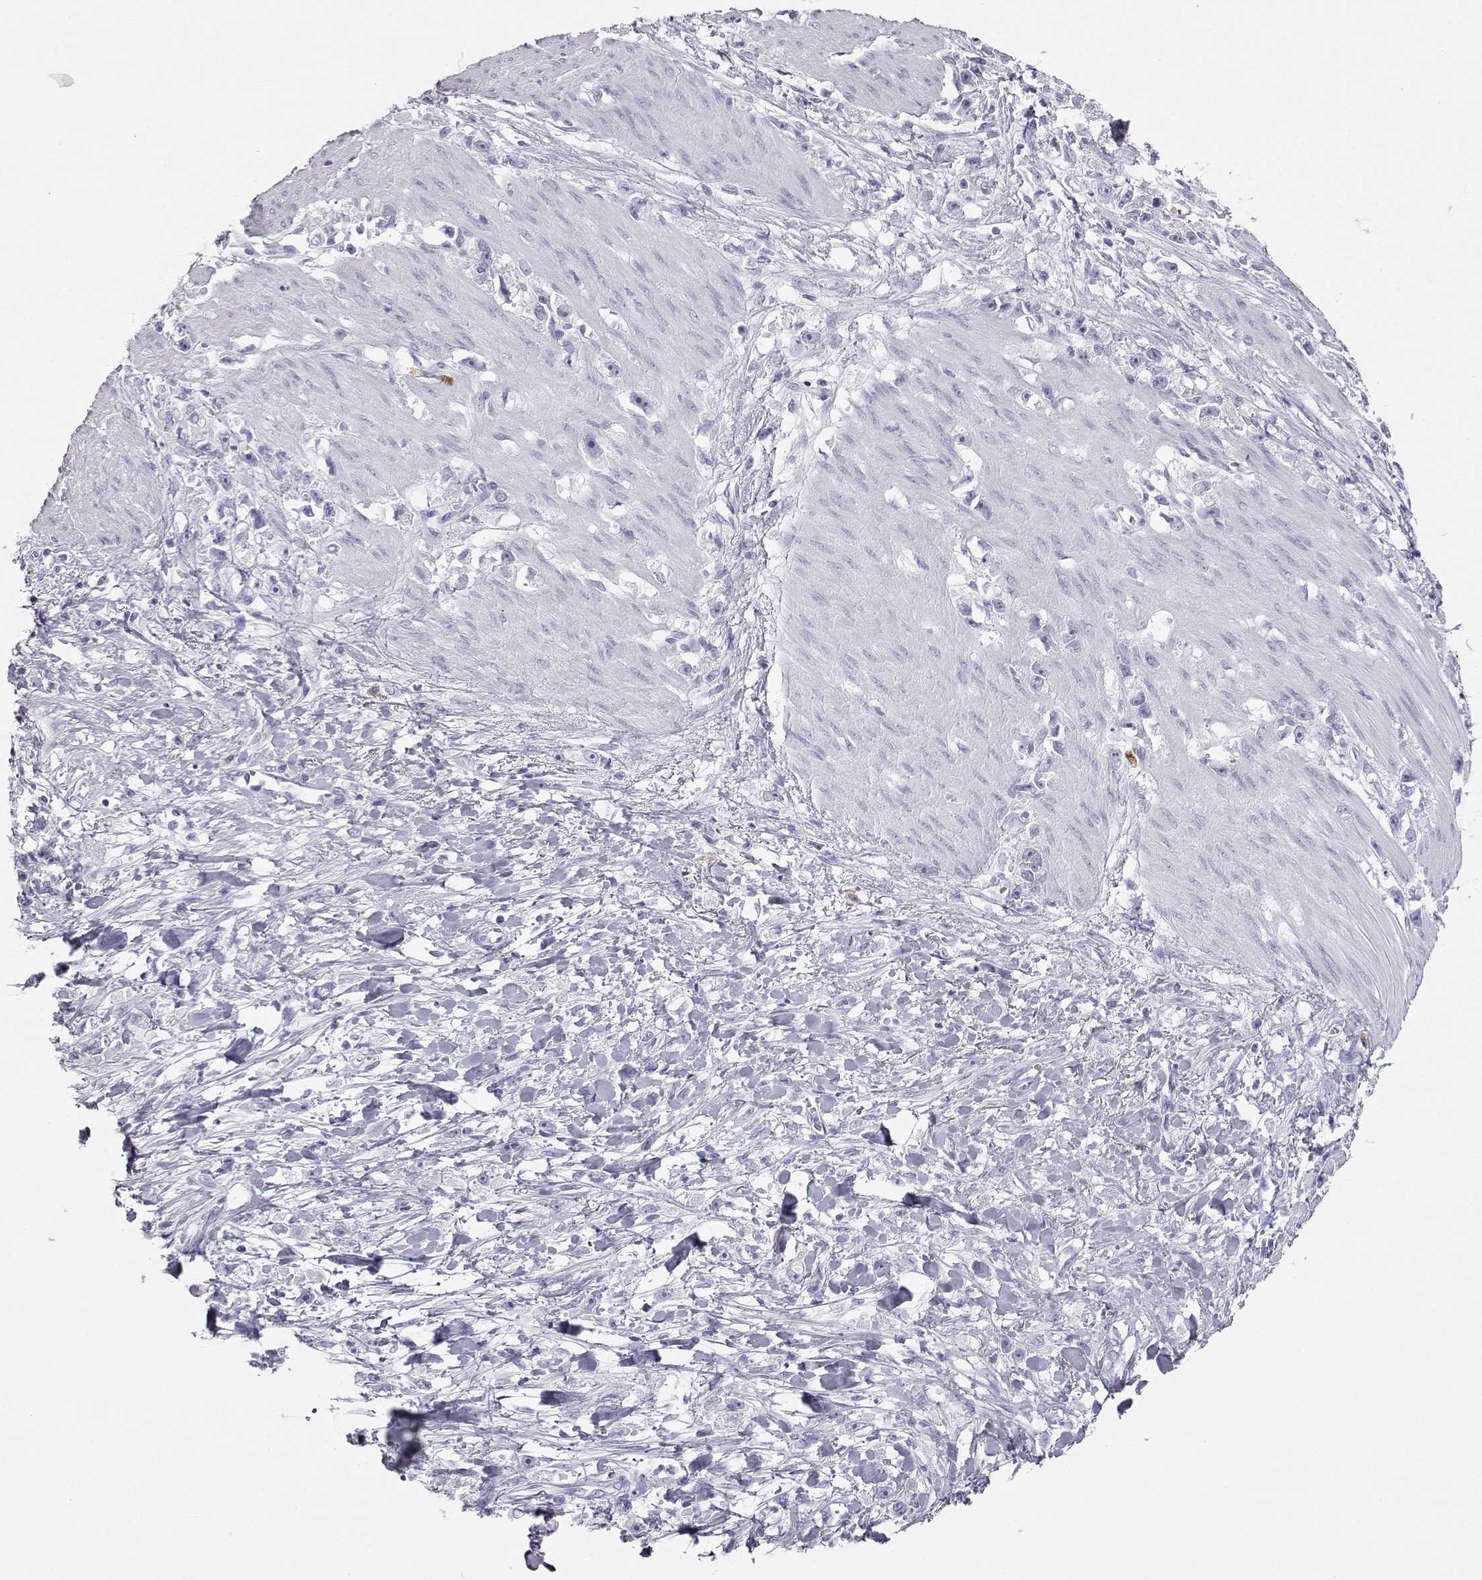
{"staining": {"intensity": "negative", "quantity": "none", "location": "none"}, "tissue": "stomach cancer", "cell_type": "Tumor cells", "image_type": "cancer", "snomed": [{"axis": "morphology", "description": "Adenocarcinoma, NOS"}, {"axis": "topography", "description": "Stomach"}], "caption": "This micrograph is of stomach cancer stained with IHC to label a protein in brown with the nuclei are counter-stained blue. There is no positivity in tumor cells.", "gene": "ITLN2", "patient": {"sex": "female", "age": 59}}